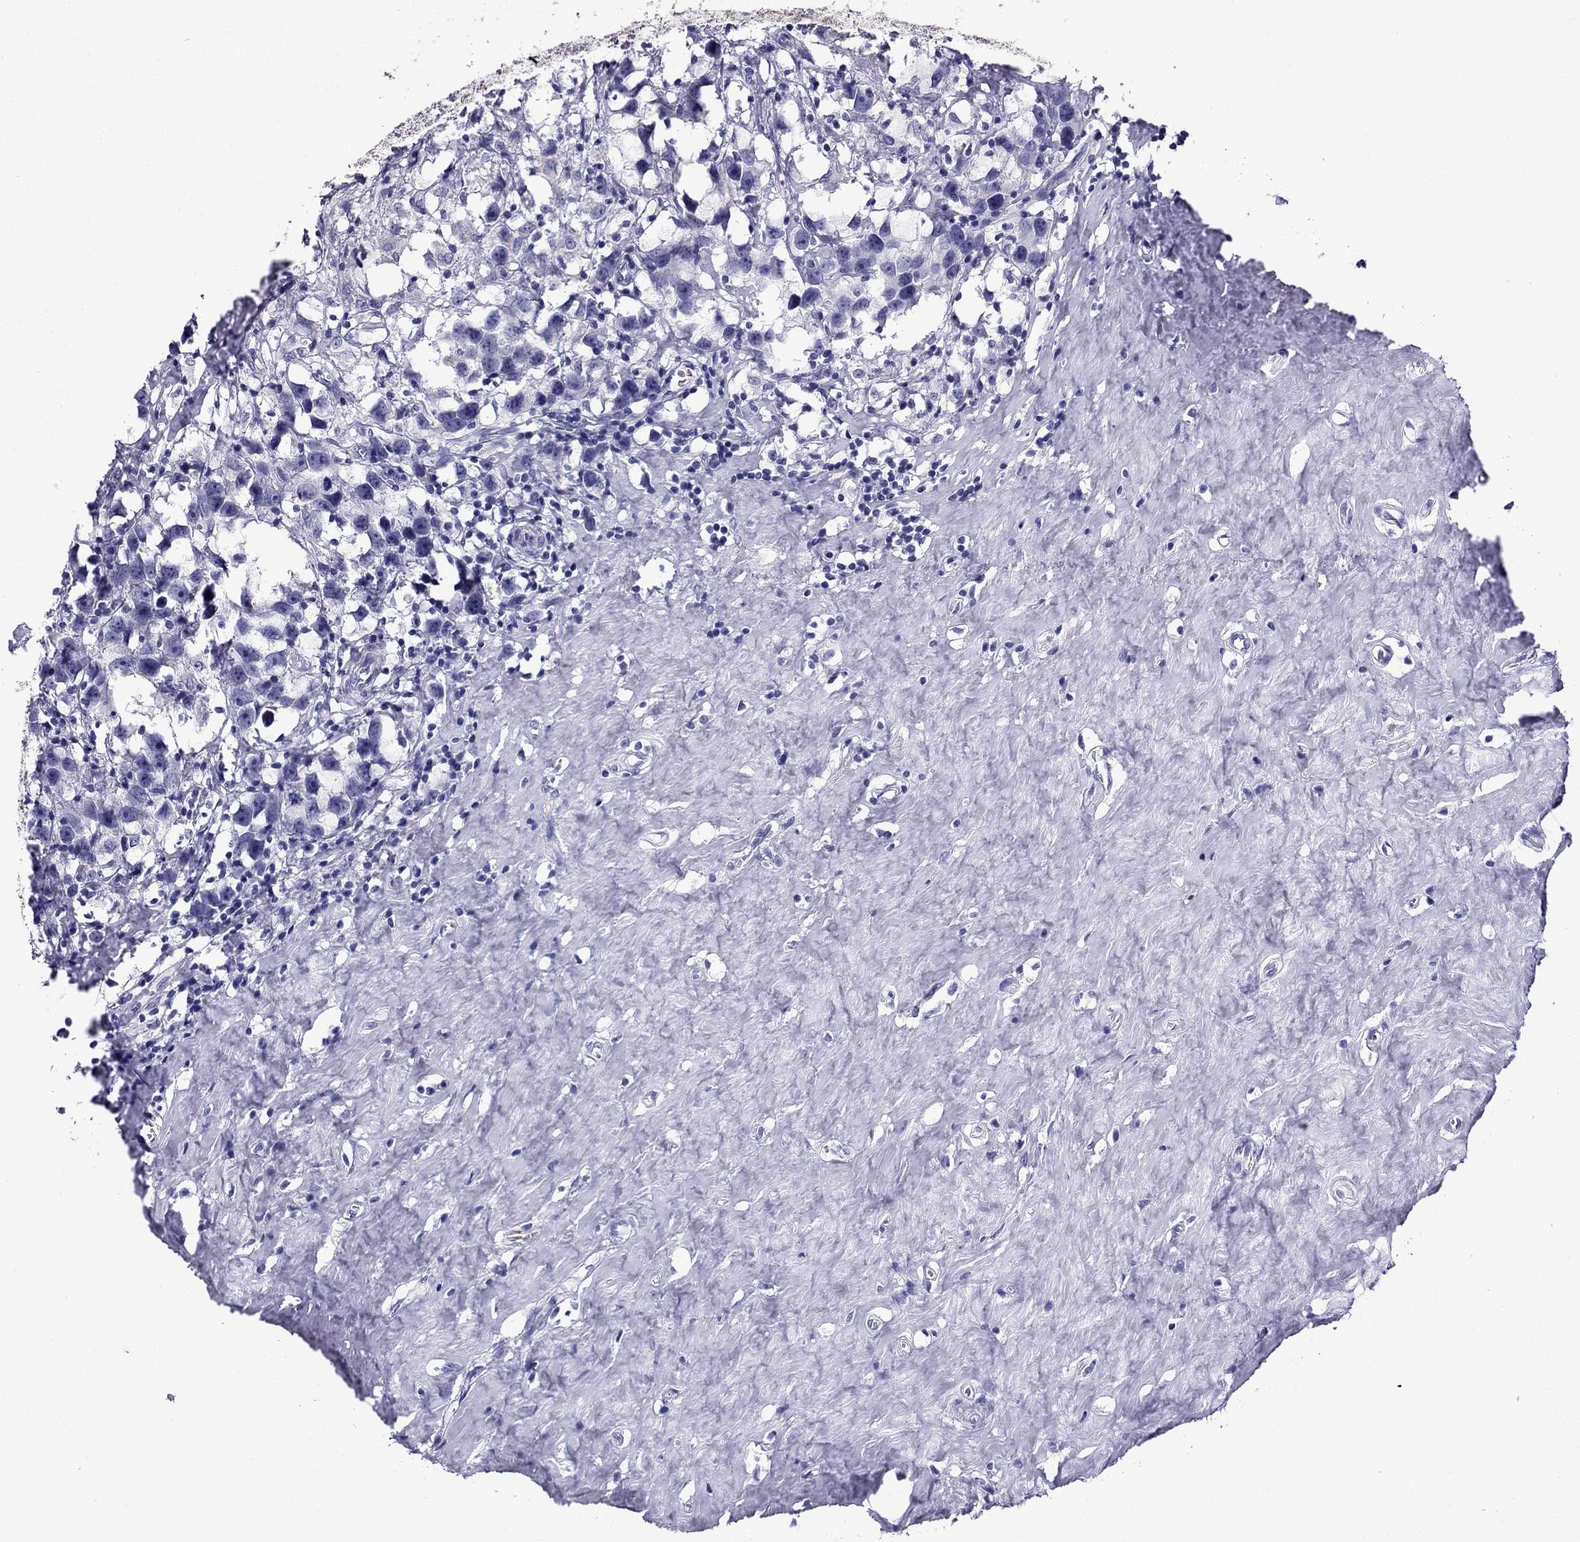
{"staining": {"intensity": "negative", "quantity": "none", "location": "none"}, "tissue": "testis cancer", "cell_type": "Tumor cells", "image_type": "cancer", "snomed": [{"axis": "morphology", "description": "Seminoma, NOS"}, {"axis": "topography", "description": "Testis"}], "caption": "An immunohistochemistry micrograph of testis seminoma is shown. There is no staining in tumor cells of testis seminoma.", "gene": "DSC1", "patient": {"sex": "male", "age": 49}}